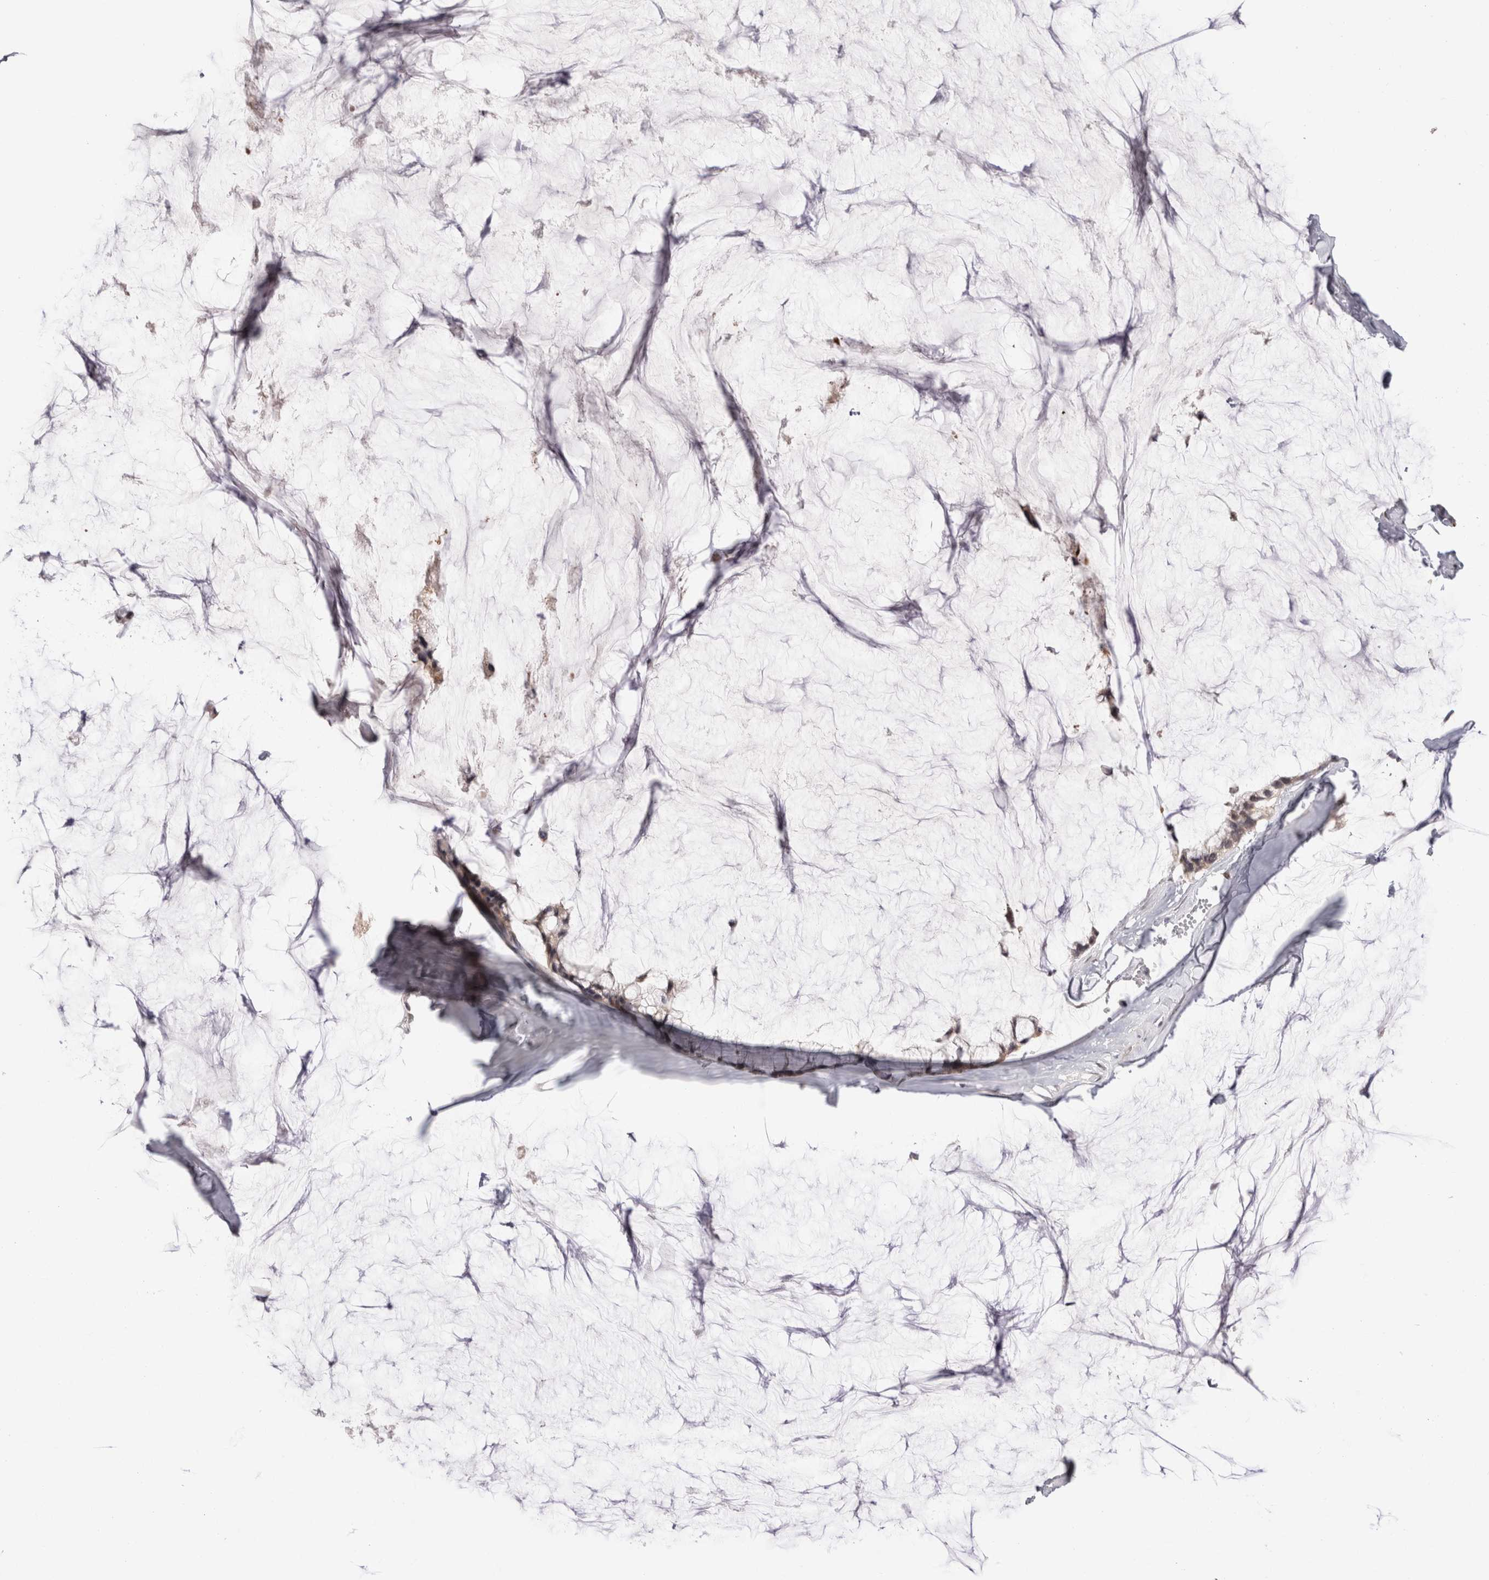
{"staining": {"intensity": "negative", "quantity": "none", "location": "none"}, "tissue": "ovarian cancer", "cell_type": "Tumor cells", "image_type": "cancer", "snomed": [{"axis": "morphology", "description": "Cystadenocarcinoma, mucinous, NOS"}, {"axis": "topography", "description": "Ovary"}], "caption": "An immunohistochemistry histopathology image of mucinous cystadenocarcinoma (ovarian) is shown. There is no staining in tumor cells of mucinous cystadenocarcinoma (ovarian).", "gene": "ZNF318", "patient": {"sex": "female", "age": 39}}